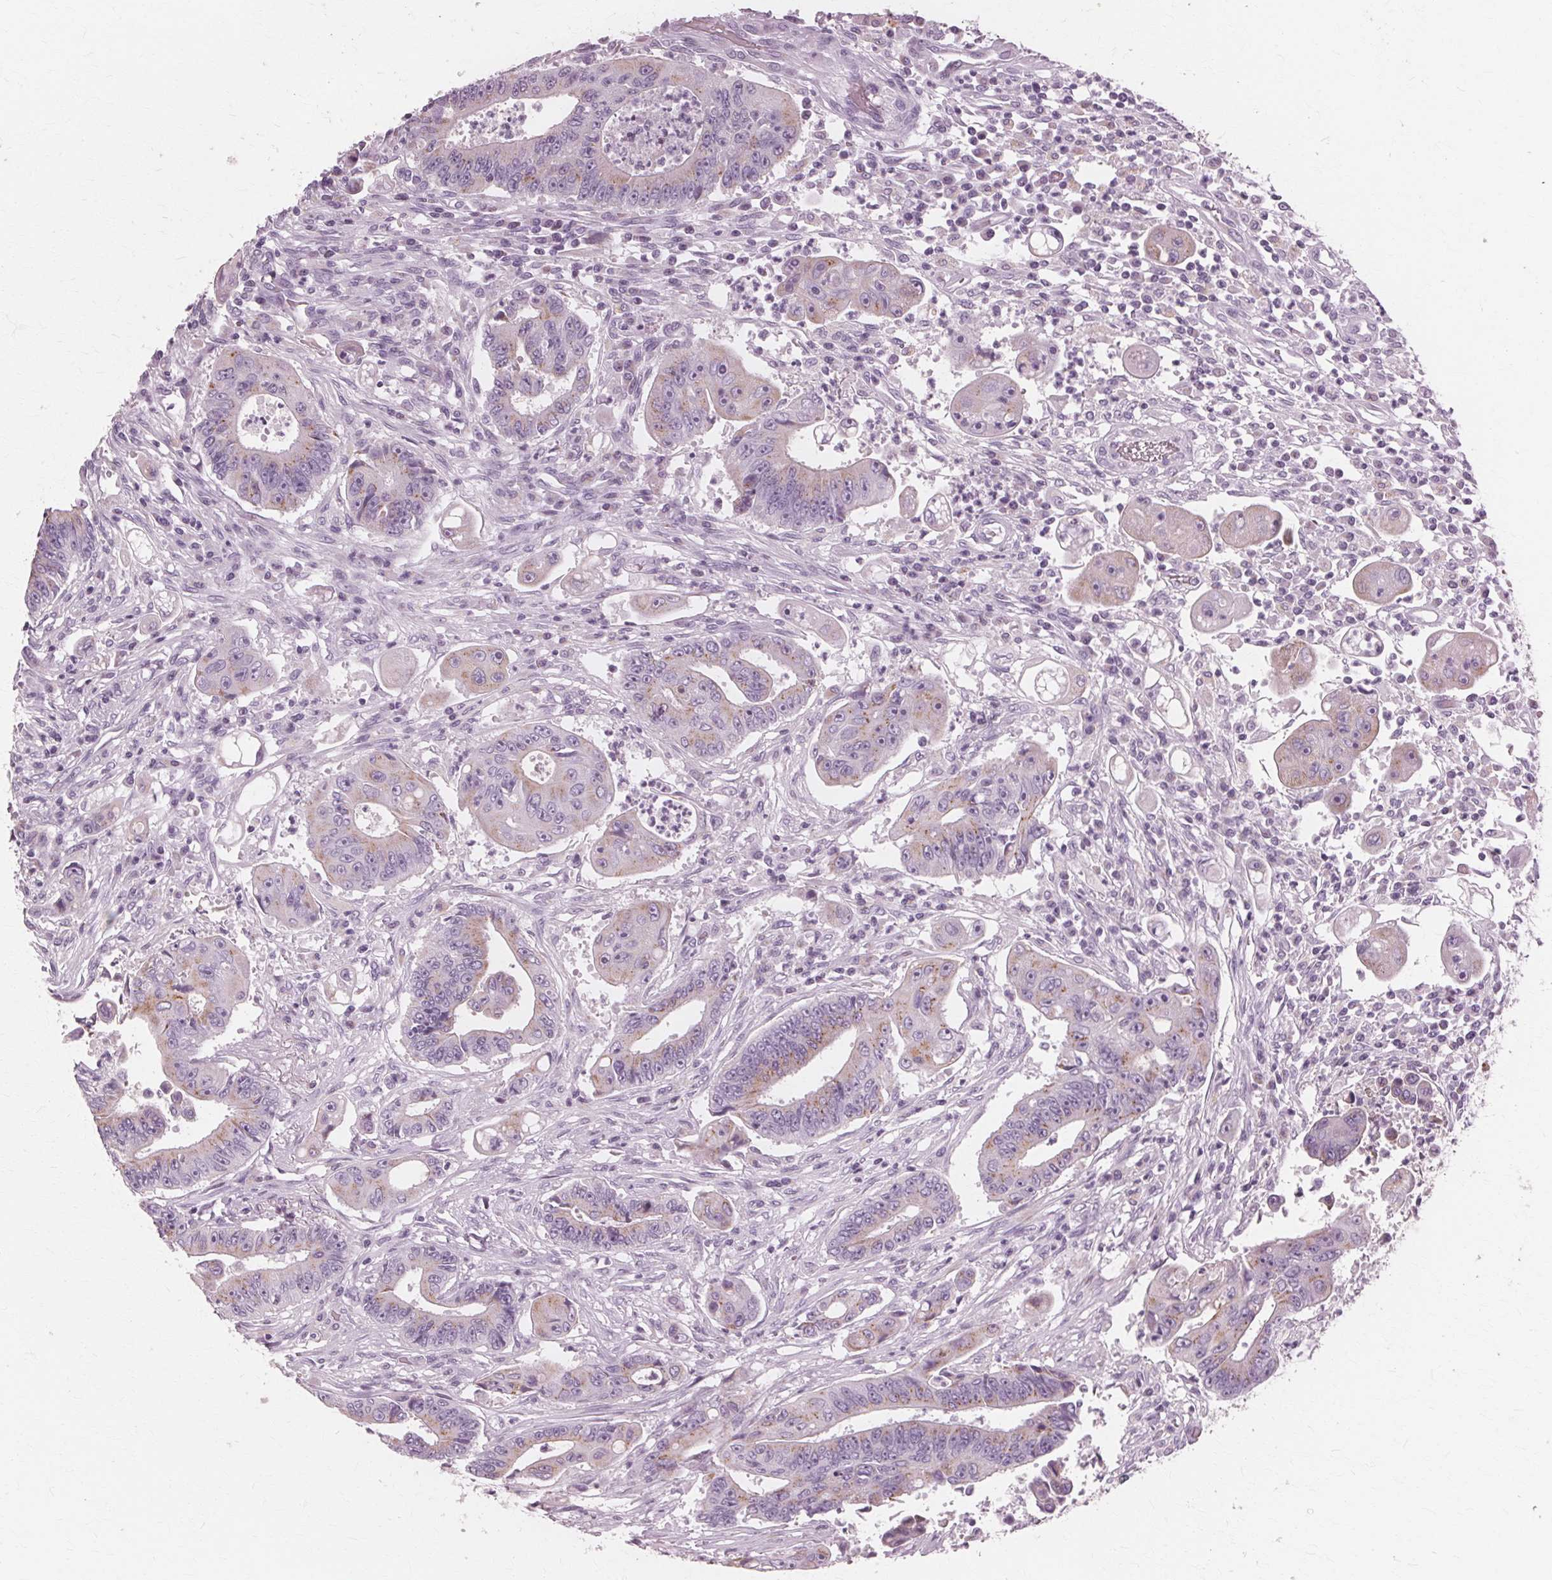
{"staining": {"intensity": "weak", "quantity": "25%-75%", "location": "cytoplasmic/membranous"}, "tissue": "colorectal cancer", "cell_type": "Tumor cells", "image_type": "cancer", "snomed": [{"axis": "morphology", "description": "Adenocarcinoma, NOS"}, {"axis": "topography", "description": "Rectum"}], "caption": "Weak cytoplasmic/membranous expression for a protein is present in about 25%-75% of tumor cells of colorectal adenocarcinoma using immunohistochemistry (IHC).", "gene": "DNASE2", "patient": {"sex": "male", "age": 54}}